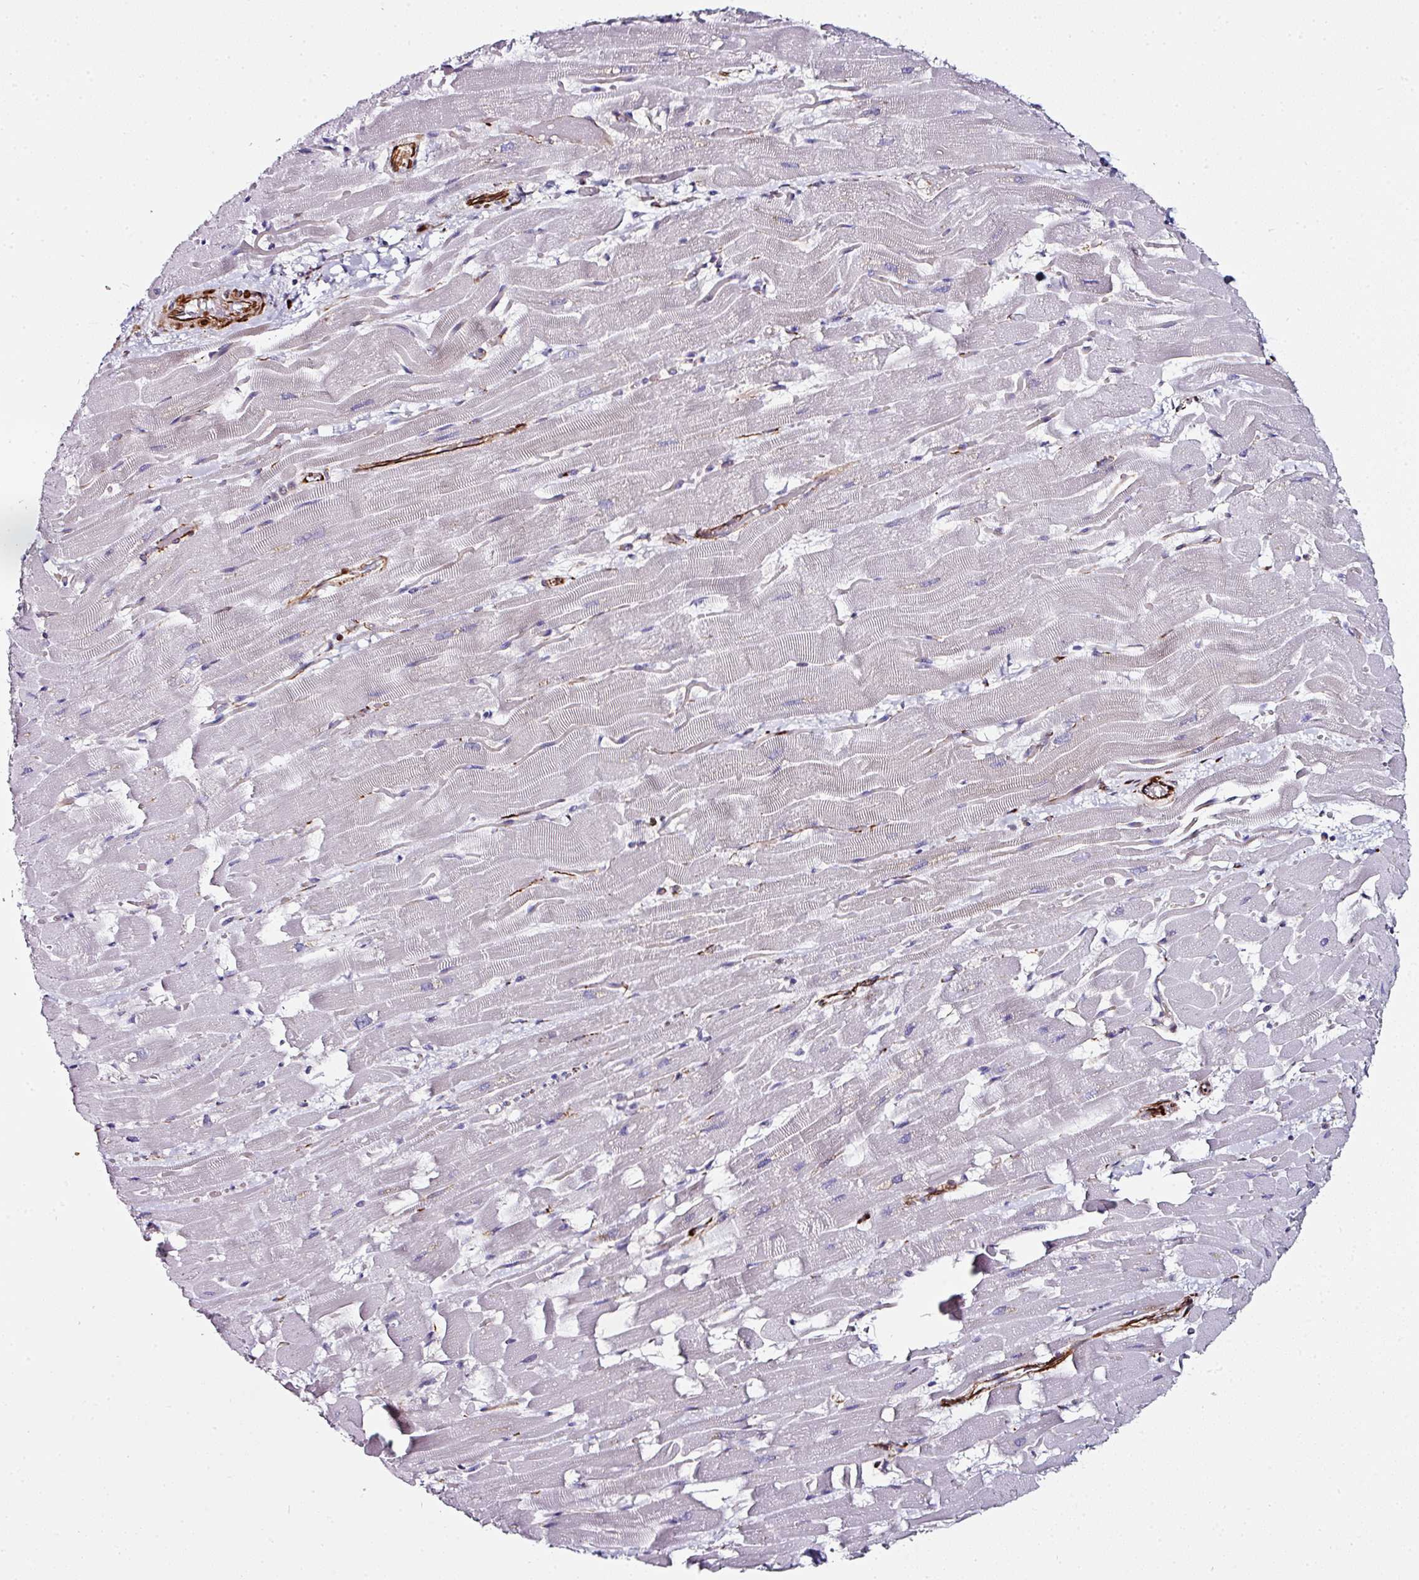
{"staining": {"intensity": "negative", "quantity": "none", "location": "none"}, "tissue": "heart muscle", "cell_type": "Cardiomyocytes", "image_type": "normal", "snomed": [{"axis": "morphology", "description": "Normal tissue, NOS"}, {"axis": "topography", "description": "Heart"}], "caption": "A micrograph of human heart muscle is negative for staining in cardiomyocytes. (DAB (3,3'-diaminobenzidine) immunohistochemistry (IHC) with hematoxylin counter stain).", "gene": "TMPRSS9", "patient": {"sex": "male", "age": 37}}